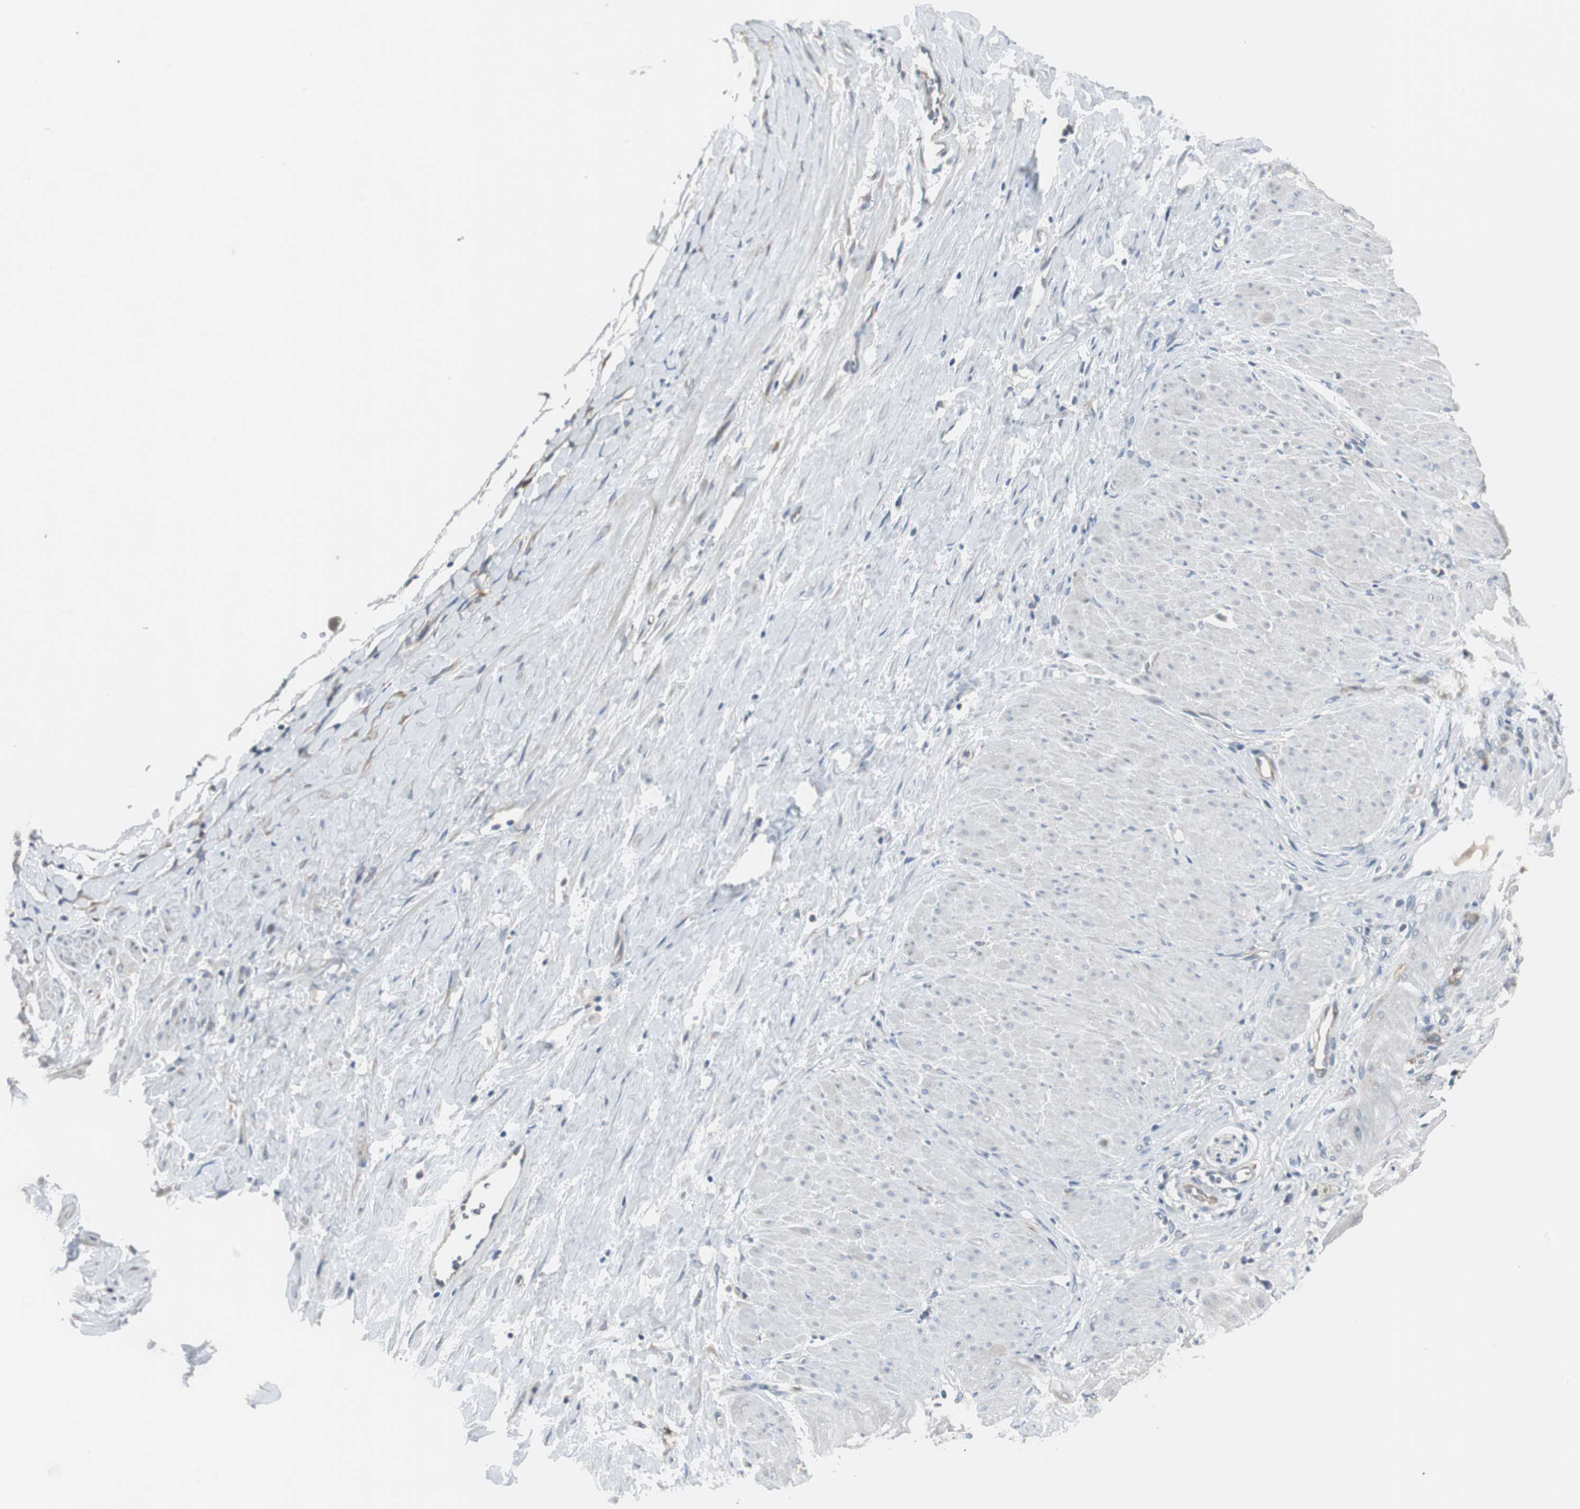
{"staining": {"intensity": "weak", "quantity": ">75%", "location": "cytoplasmic/membranous"}, "tissue": "stomach cancer", "cell_type": "Tumor cells", "image_type": "cancer", "snomed": [{"axis": "morphology", "description": "Adenocarcinoma, NOS"}, {"axis": "topography", "description": "Stomach"}], "caption": "Stomach cancer stained with IHC reveals weak cytoplasmic/membranous staining in approximately >75% of tumor cells. Immunohistochemistry stains the protein in brown and the nuclei are stained blue.", "gene": "MYT1", "patient": {"sex": "male", "age": 82}}